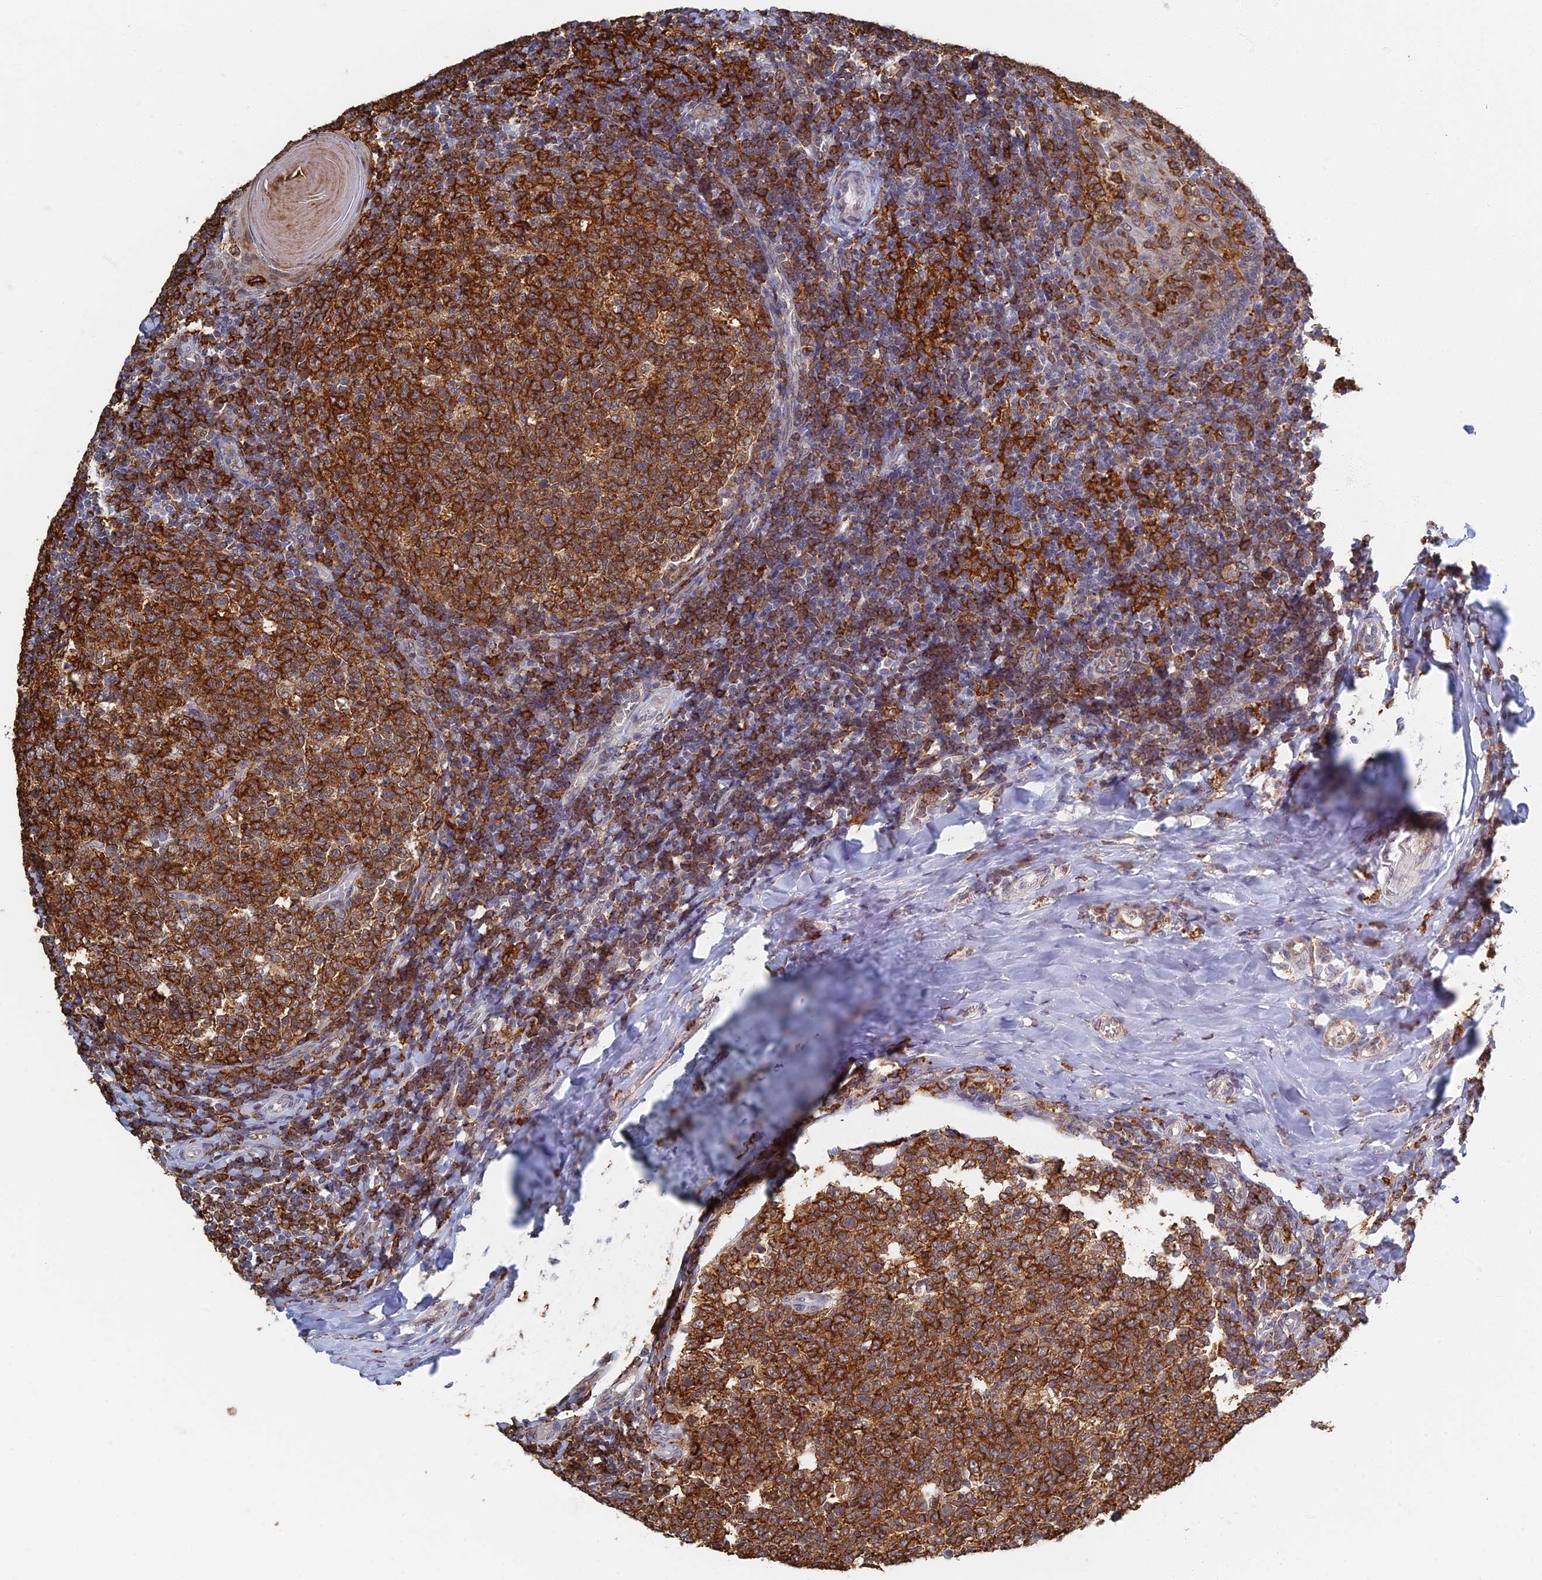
{"staining": {"intensity": "strong", "quantity": ">75%", "location": "cytoplasmic/membranous"}, "tissue": "tonsil", "cell_type": "Germinal center cells", "image_type": "normal", "snomed": [{"axis": "morphology", "description": "Normal tissue, NOS"}, {"axis": "topography", "description": "Tonsil"}], "caption": "The image exhibits staining of unremarkable tonsil, revealing strong cytoplasmic/membranous protein positivity (brown color) within germinal center cells.", "gene": "GPATCH1", "patient": {"sex": "female", "age": 19}}